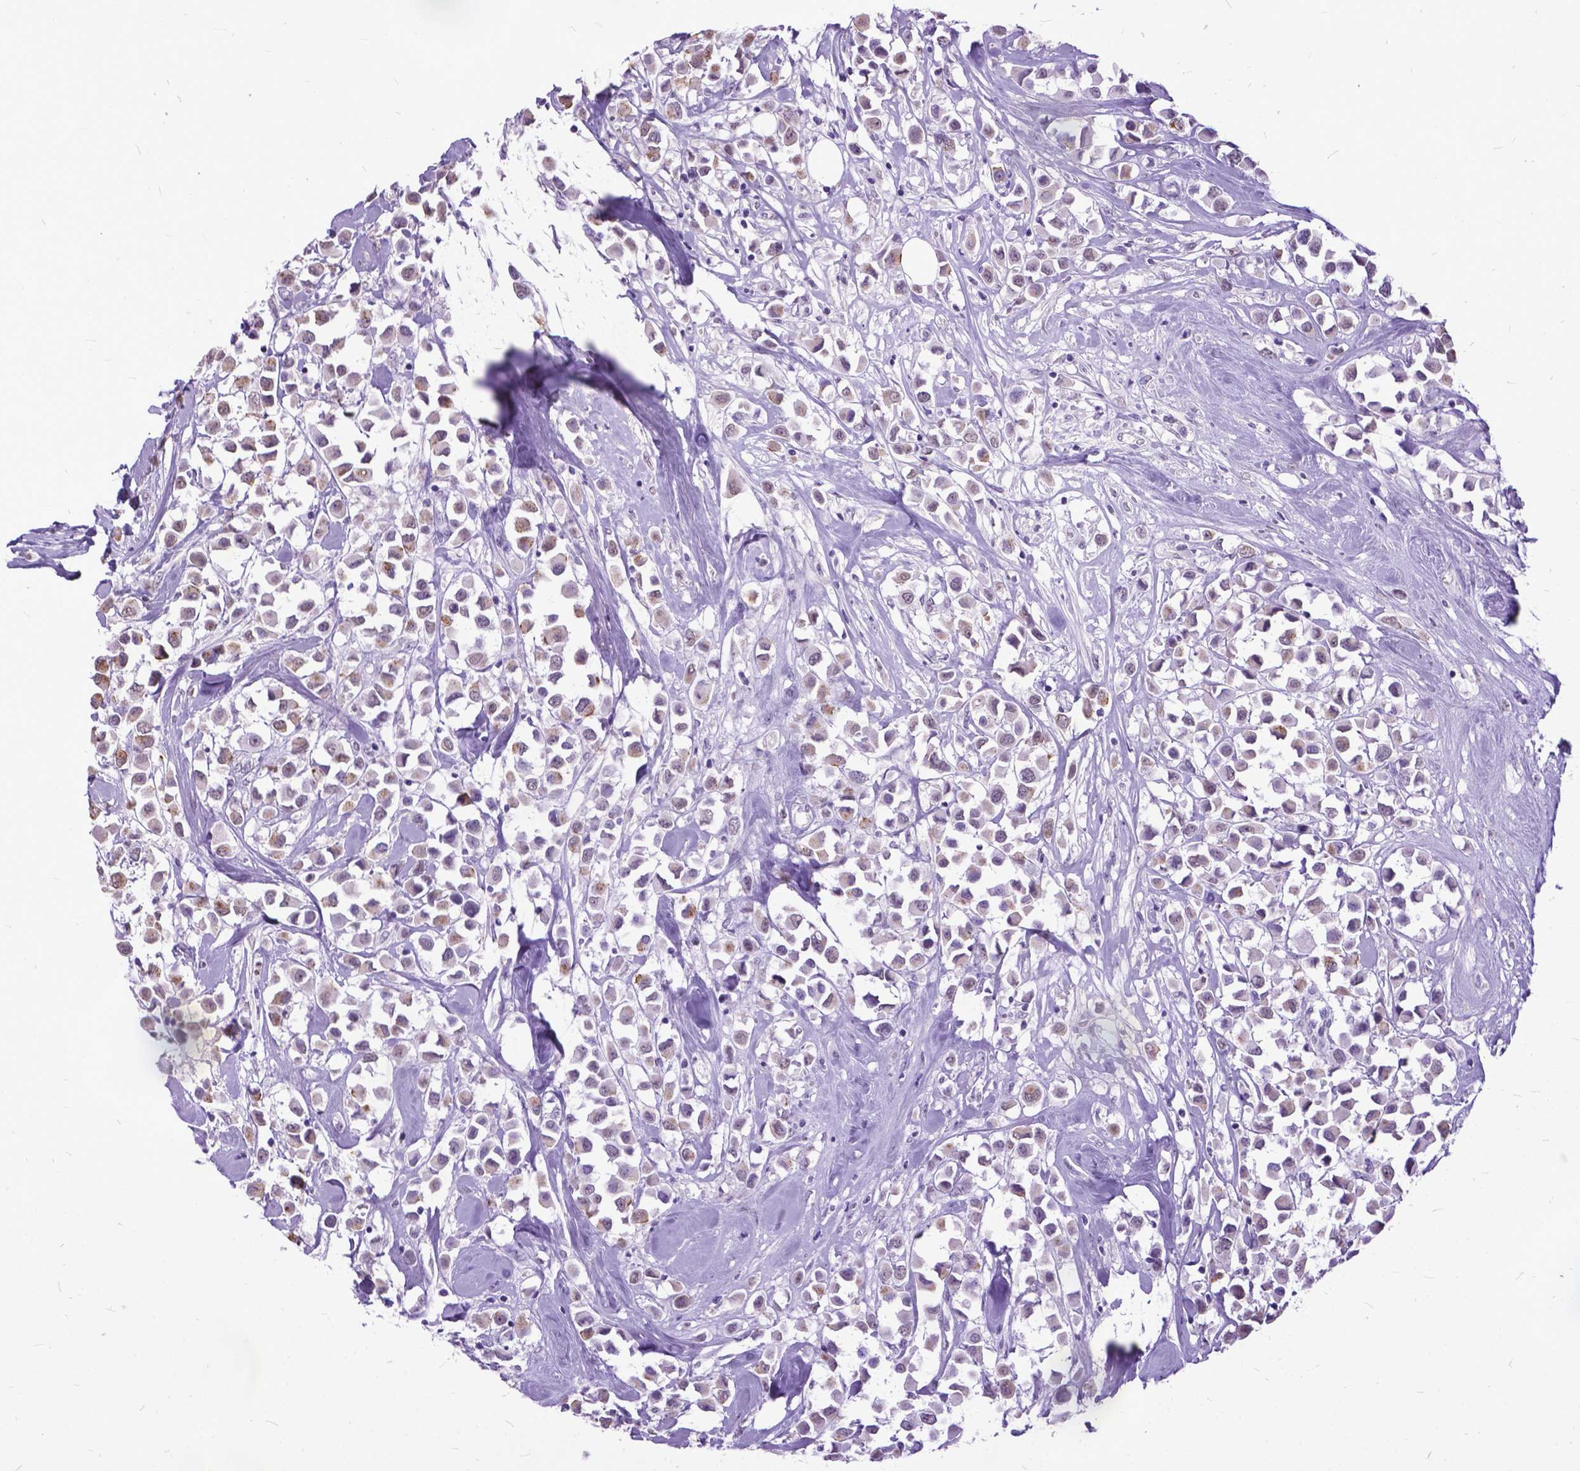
{"staining": {"intensity": "moderate", "quantity": "25%-75%", "location": "cytoplasmic/membranous"}, "tissue": "breast cancer", "cell_type": "Tumor cells", "image_type": "cancer", "snomed": [{"axis": "morphology", "description": "Duct carcinoma"}, {"axis": "topography", "description": "Breast"}], "caption": "Breast infiltrating ductal carcinoma tissue exhibits moderate cytoplasmic/membranous expression in about 25%-75% of tumor cells, visualized by immunohistochemistry.", "gene": "MARCHF10", "patient": {"sex": "female", "age": 61}}